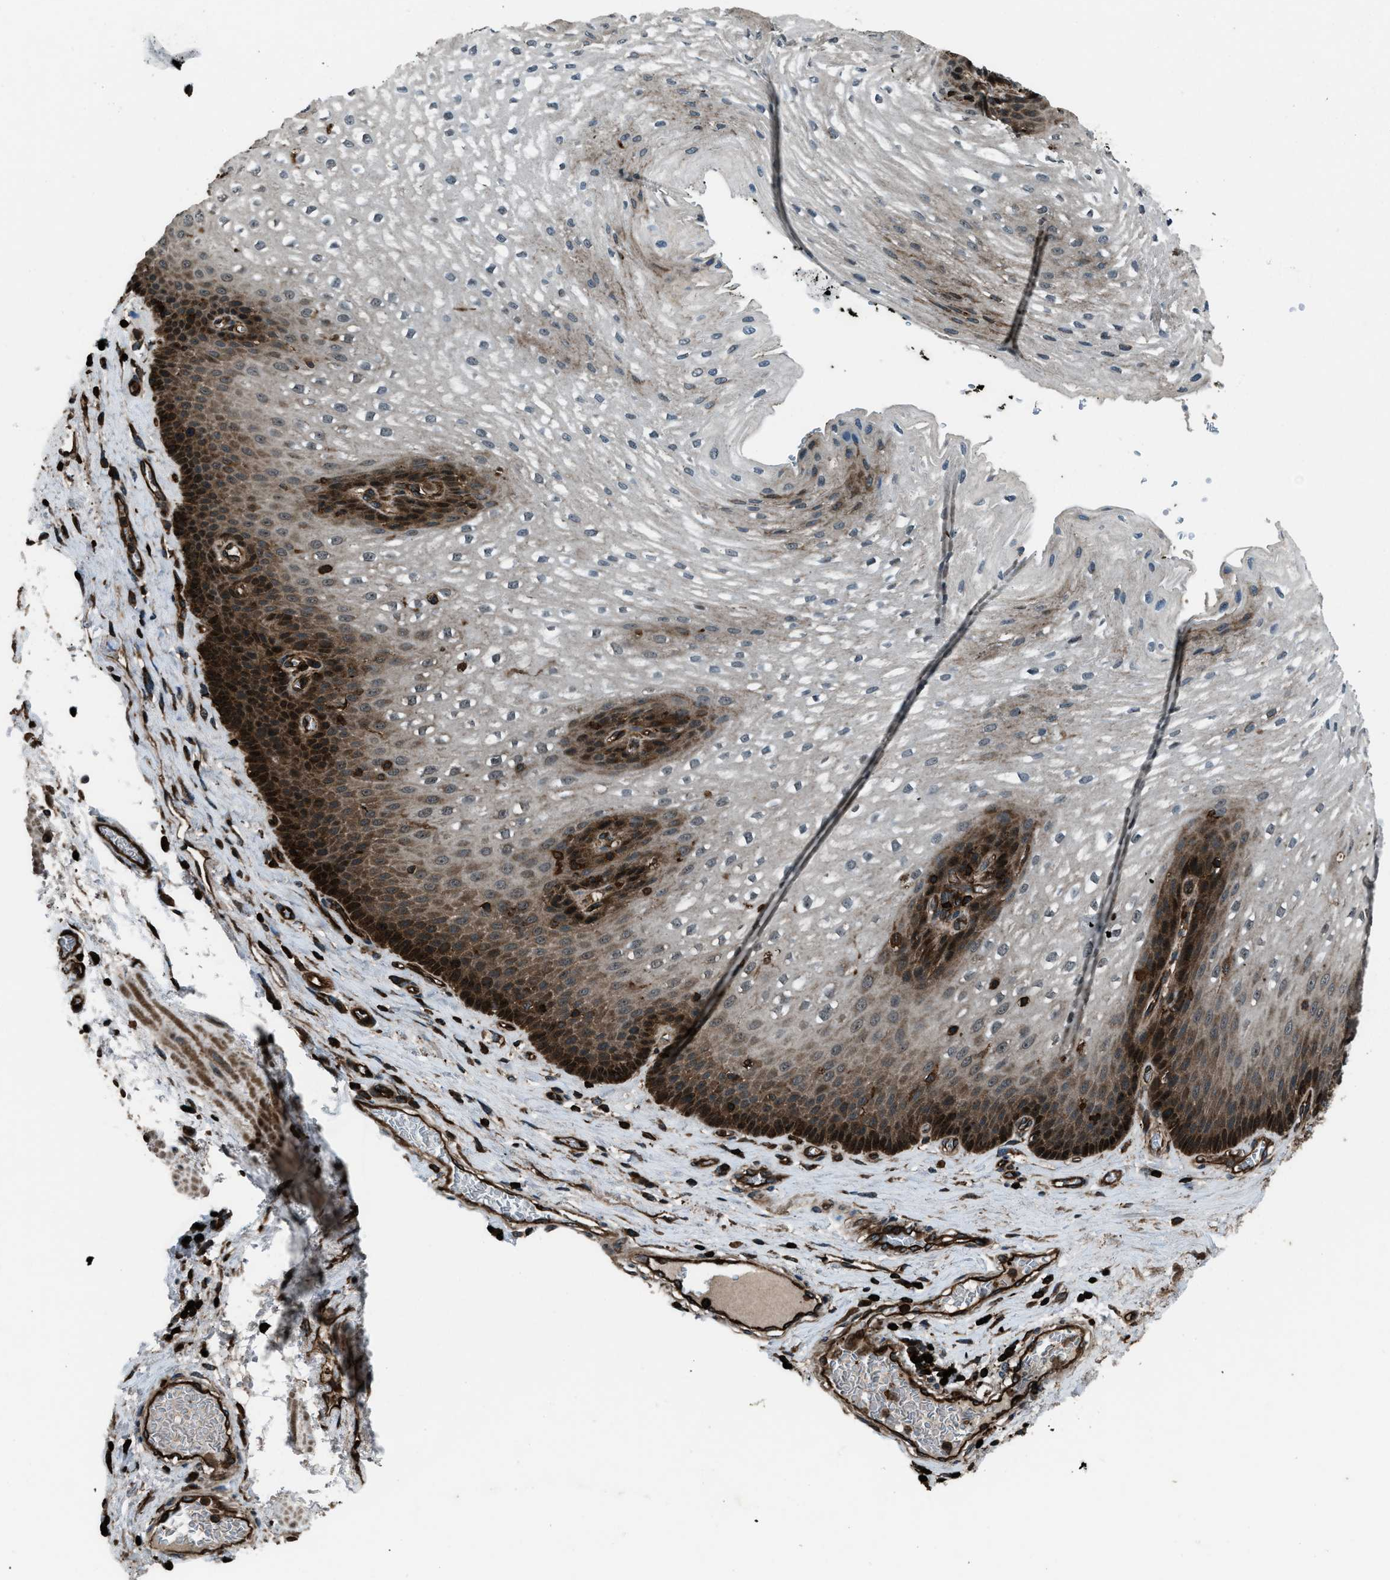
{"staining": {"intensity": "strong", "quantity": "25%-75%", "location": "cytoplasmic/membranous,nuclear"}, "tissue": "esophagus", "cell_type": "Squamous epithelial cells", "image_type": "normal", "snomed": [{"axis": "morphology", "description": "Normal tissue, NOS"}, {"axis": "topography", "description": "Esophagus"}], "caption": "Immunohistochemistry (IHC) histopathology image of unremarkable esophagus: esophagus stained using immunohistochemistry demonstrates high levels of strong protein expression localized specifically in the cytoplasmic/membranous,nuclear of squamous epithelial cells, appearing as a cytoplasmic/membranous,nuclear brown color.", "gene": "SNX30", "patient": {"sex": "male", "age": 48}}